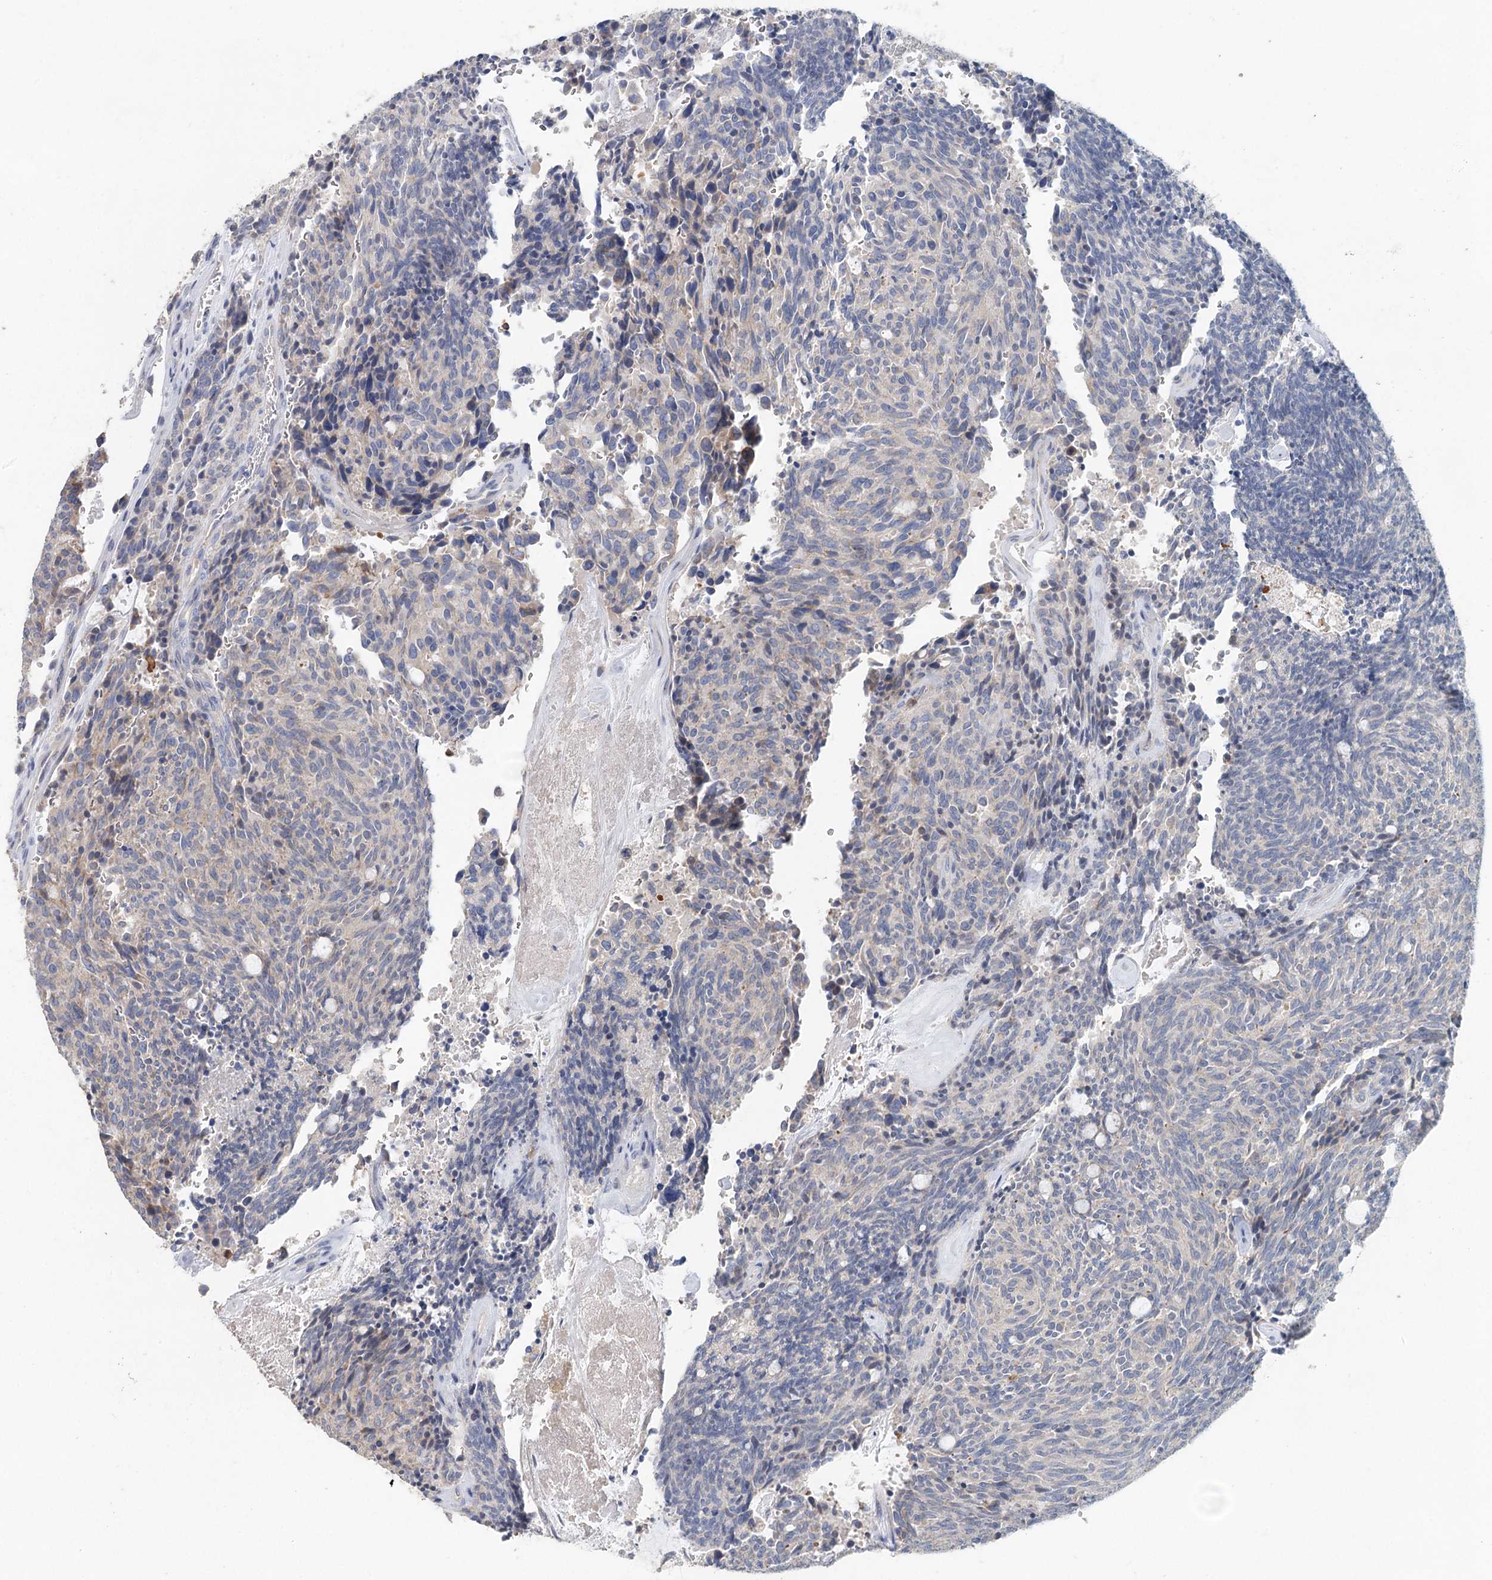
{"staining": {"intensity": "negative", "quantity": "none", "location": "none"}, "tissue": "carcinoid", "cell_type": "Tumor cells", "image_type": "cancer", "snomed": [{"axis": "morphology", "description": "Carcinoid, malignant, NOS"}, {"axis": "topography", "description": "Pancreas"}], "caption": "Carcinoid was stained to show a protein in brown. There is no significant expression in tumor cells.", "gene": "MYL6B", "patient": {"sex": "female", "age": 54}}